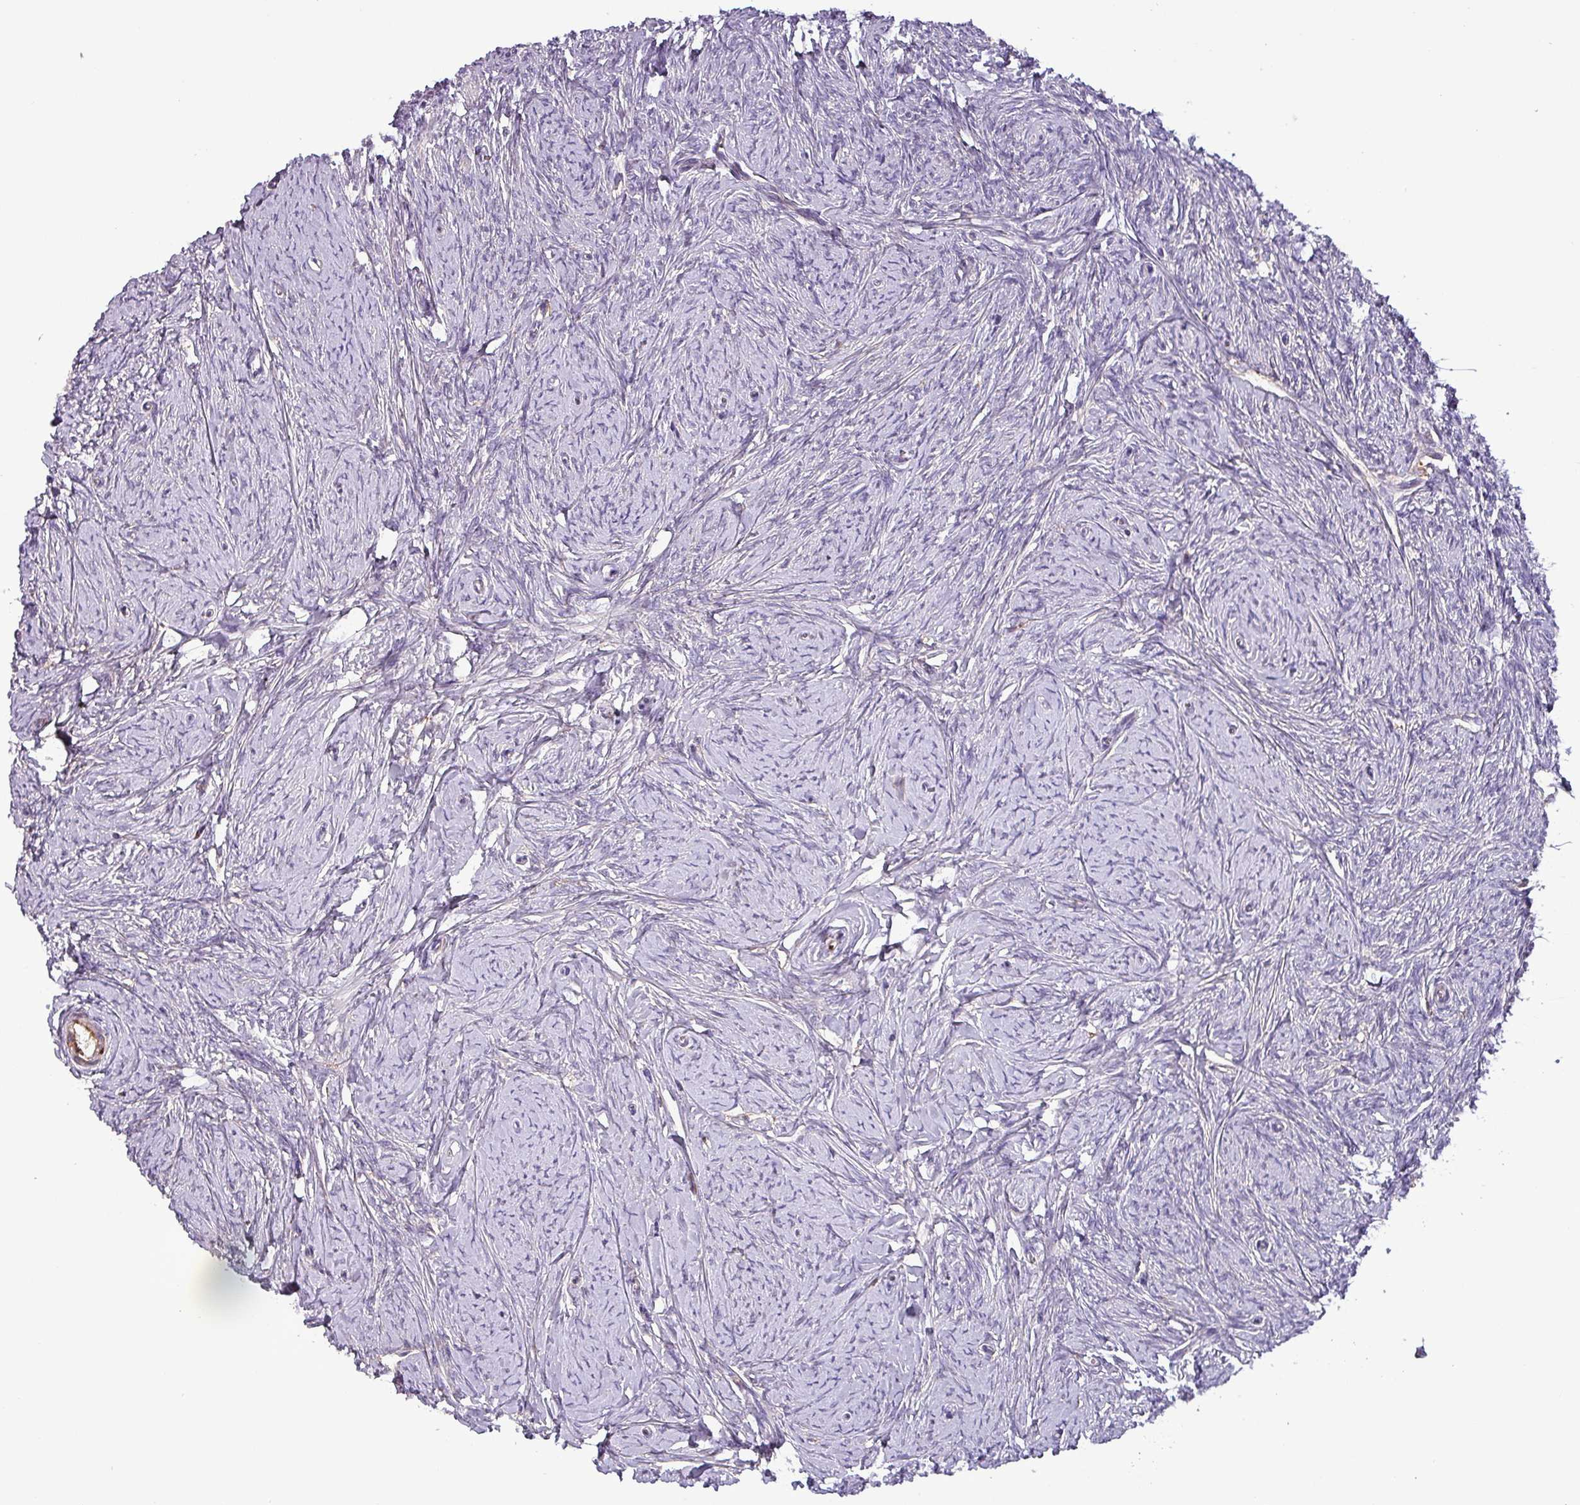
{"staining": {"intensity": "negative", "quantity": "none", "location": "none"}, "tissue": "ovary", "cell_type": "Ovarian stroma cells", "image_type": "normal", "snomed": [{"axis": "morphology", "description": "Normal tissue, NOS"}, {"axis": "topography", "description": "Ovary"}], "caption": "This is a micrograph of immunohistochemistry (IHC) staining of unremarkable ovary, which shows no positivity in ovarian stroma cells. Brightfield microscopy of IHC stained with DAB (3,3'-diaminobenzidine) (brown) and hematoxylin (blue), captured at high magnification.", "gene": "SCIN", "patient": {"sex": "female", "age": 44}}